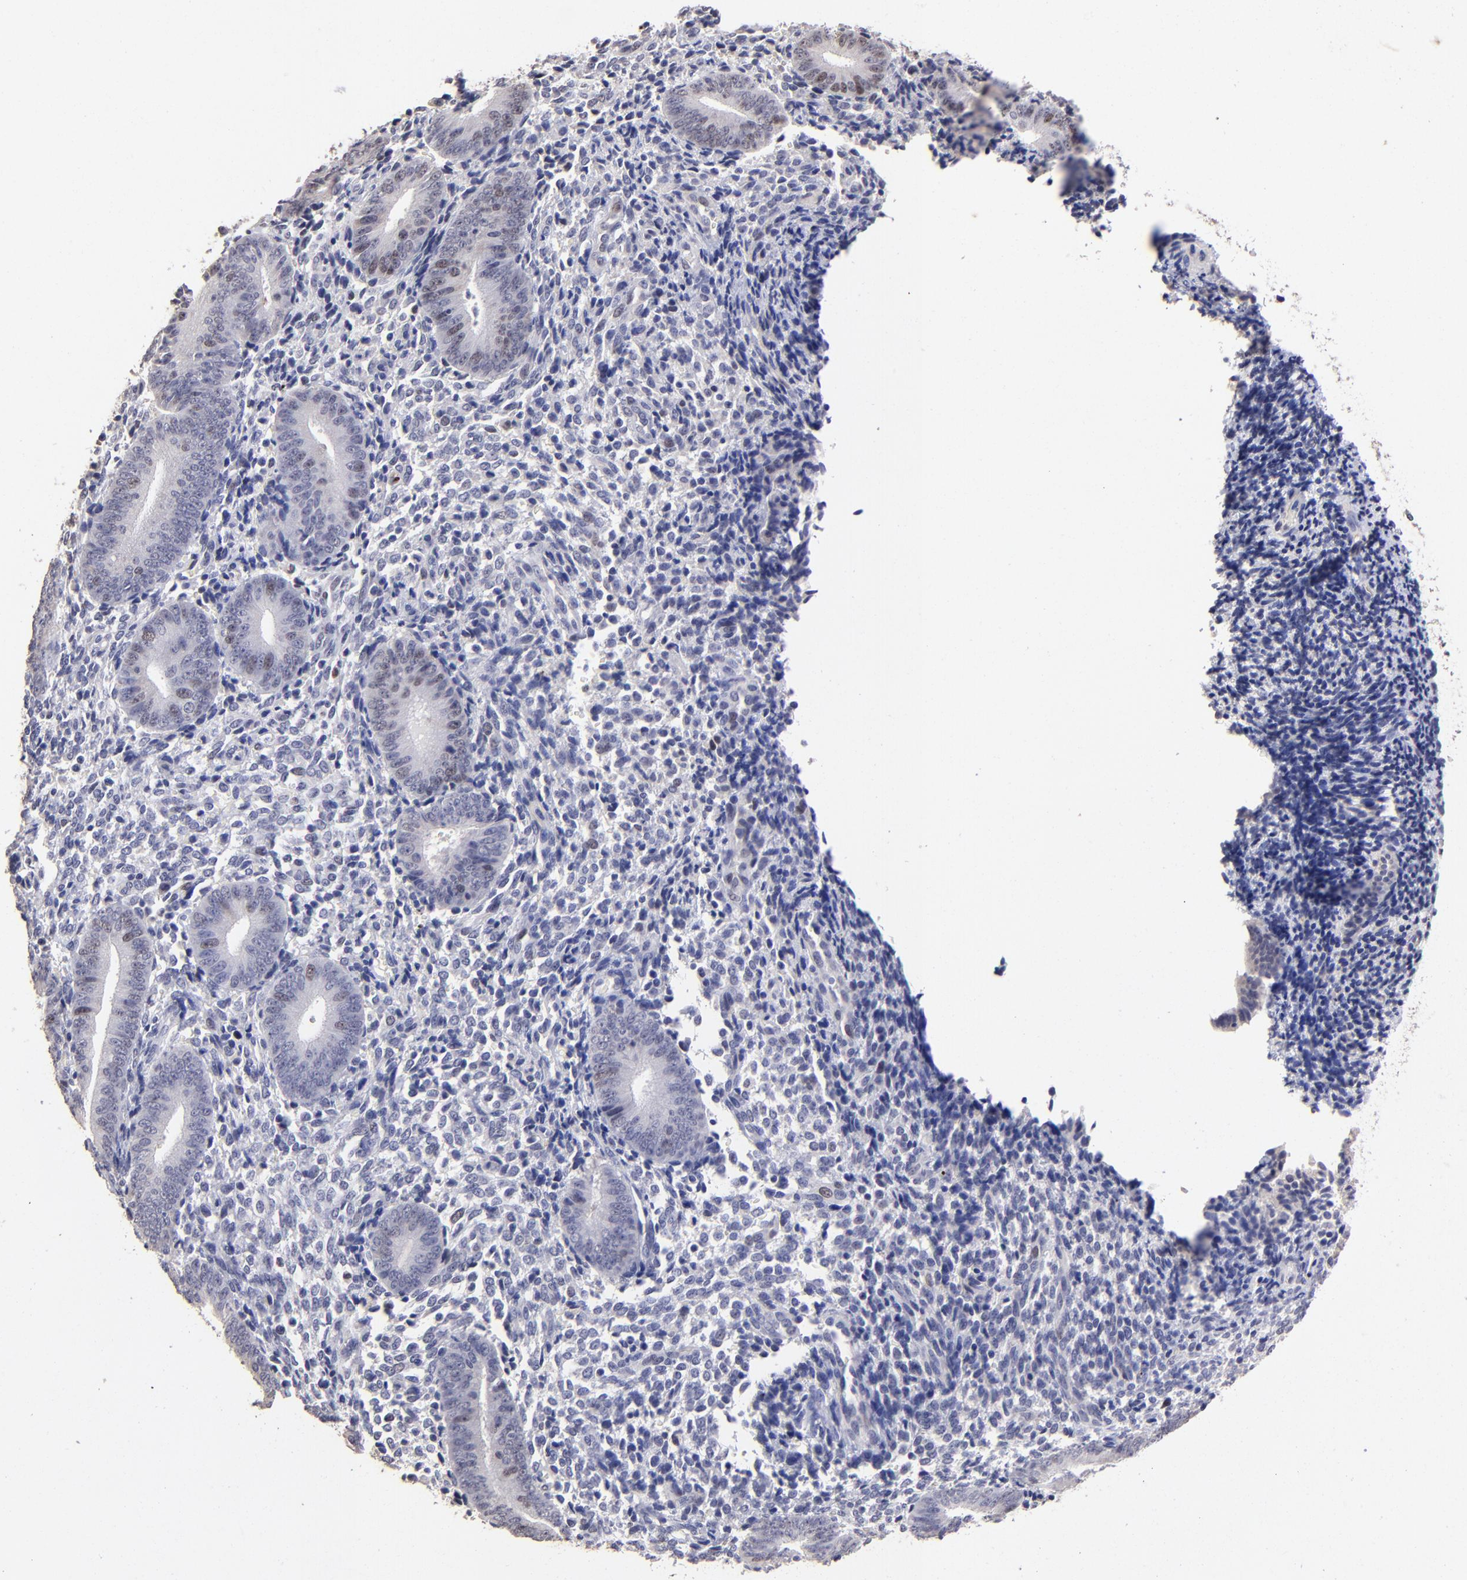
{"staining": {"intensity": "weak", "quantity": "<25%", "location": "nuclear"}, "tissue": "endometrium", "cell_type": "Cells in endometrial stroma", "image_type": "normal", "snomed": [{"axis": "morphology", "description": "Normal tissue, NOS"}, {"axis": "topography", "description": "Uterus"}, {"axis": "topography", "description": "Endometrium"}], "caption": "Immunohistochemistry of unremarkable human endometrium displays no staining in cells in endometrial stroma.", "gene": "DNMT1", "patient": {"sex": "female", "age": 33}}